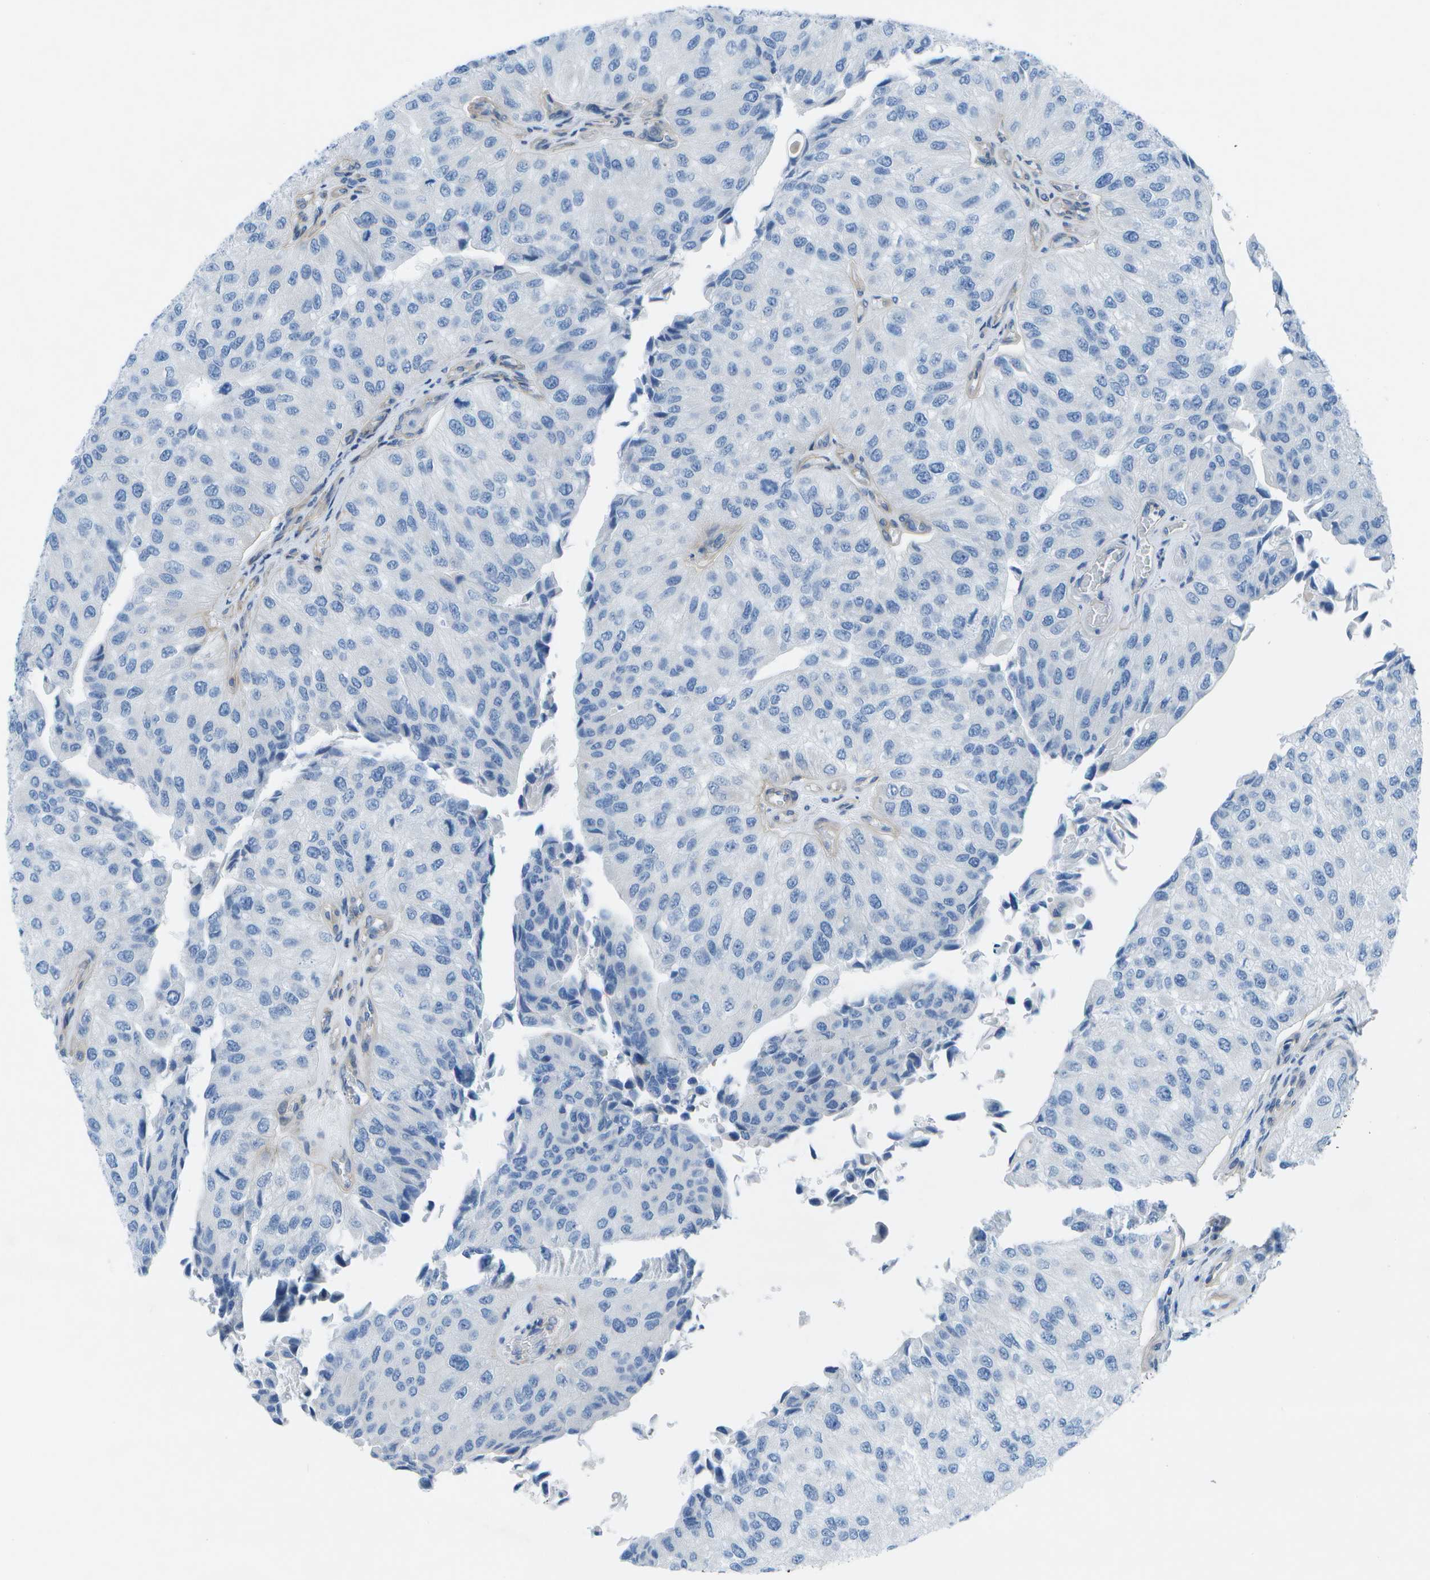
{"staining": {"intensity": "negative", "quantity": "none", "location": "none"}, "tissue": "urothelial cancer", "cell_type": "Tumor cells", "image_type": "cancer", "snomed": [{"axis": "morphology", "description": "Urothelial carcinoma, High grade"}, {"axis": "topography", "description": "Kidney"}, {"axis": "topography", "description": "Urinary bladder"}], "caption": "Histopathology image shows no protein expression in tumor cells of urothelial cancer tissue. Nuclei are stained in blue.", "gene": "SORBS3", "patient": {"sex": "male", "age": 77}}